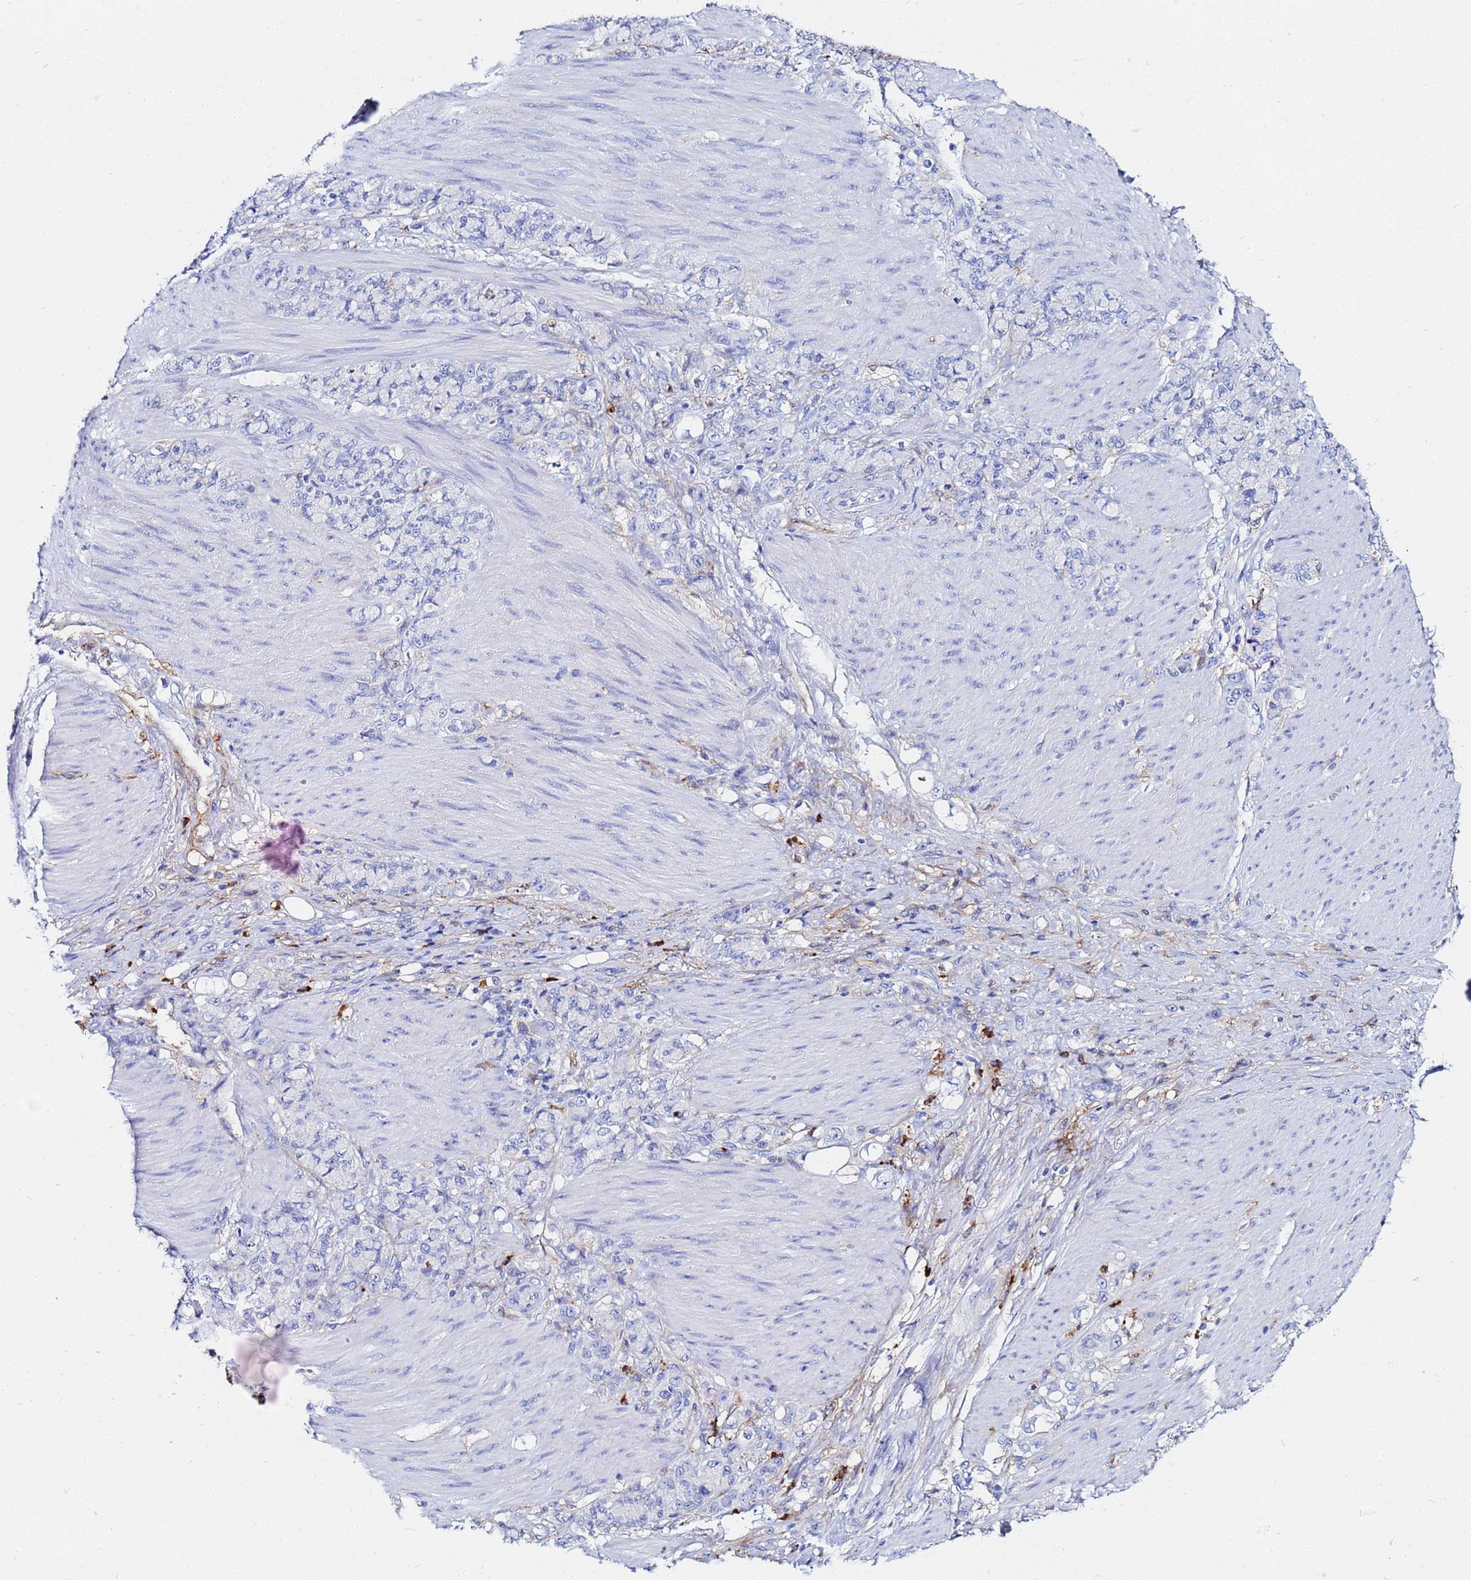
{"staining": {"intensity": "negative", "quantity": "none", "location": "none"}, "tissue": "stomach cancer", "cell_type": "Tumor cells", "image_type": "cancer", "snomed": [{"axis": "morphology", "description": "Normal tissue, NOS"}, {"axis": "morphology", "description": "Adenocarcinoma, NOS"}, {"axis": "topography", "description": "Stomach"}], "caption": "There is no significant expression in tumor cells of stomach adenocarcinoma.", "gene": "BASP1", "patient": {"sex": "female", "age": 79}}